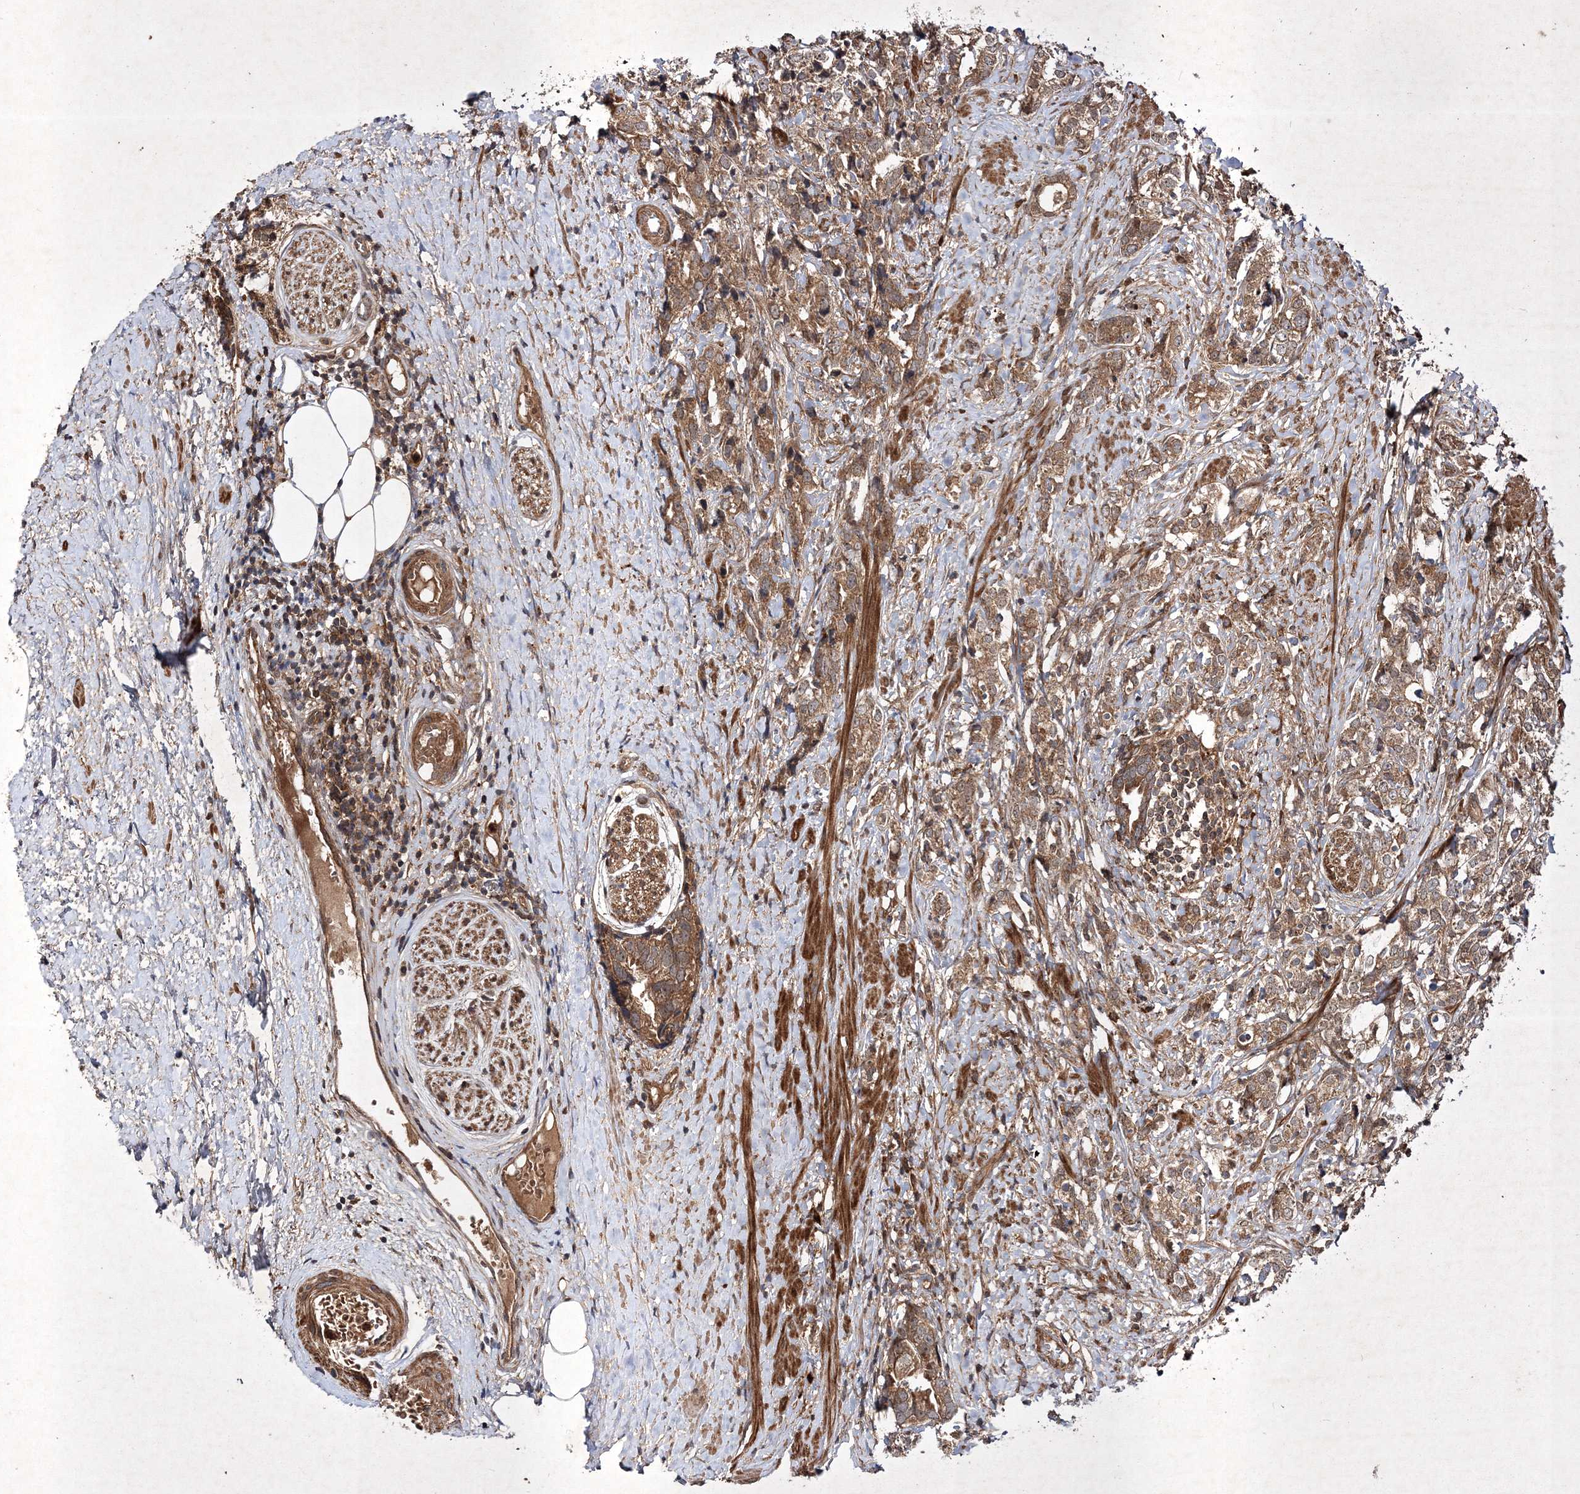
{"staining": {"intensity": "moderate", "quantity": ">75%", "location": "cytoplasmic/membranous"}, "tissue": "prostate cancer", "cell_type": "Tumor cells", "image_type": "cancer", "snomed": [{"axis": "morphology", "description": "Adenocarcinoma, High grade"}, {"axis": "topography", "description": "Prostate"}], "caption": "Human prostate cancer stained with a brown dye reveals moderate cytoplasmic/membranous positive positivity in about >75% of tumor cells.", "gene": "DNAJC13", "patient": {"sex": "male", "age": 69}}